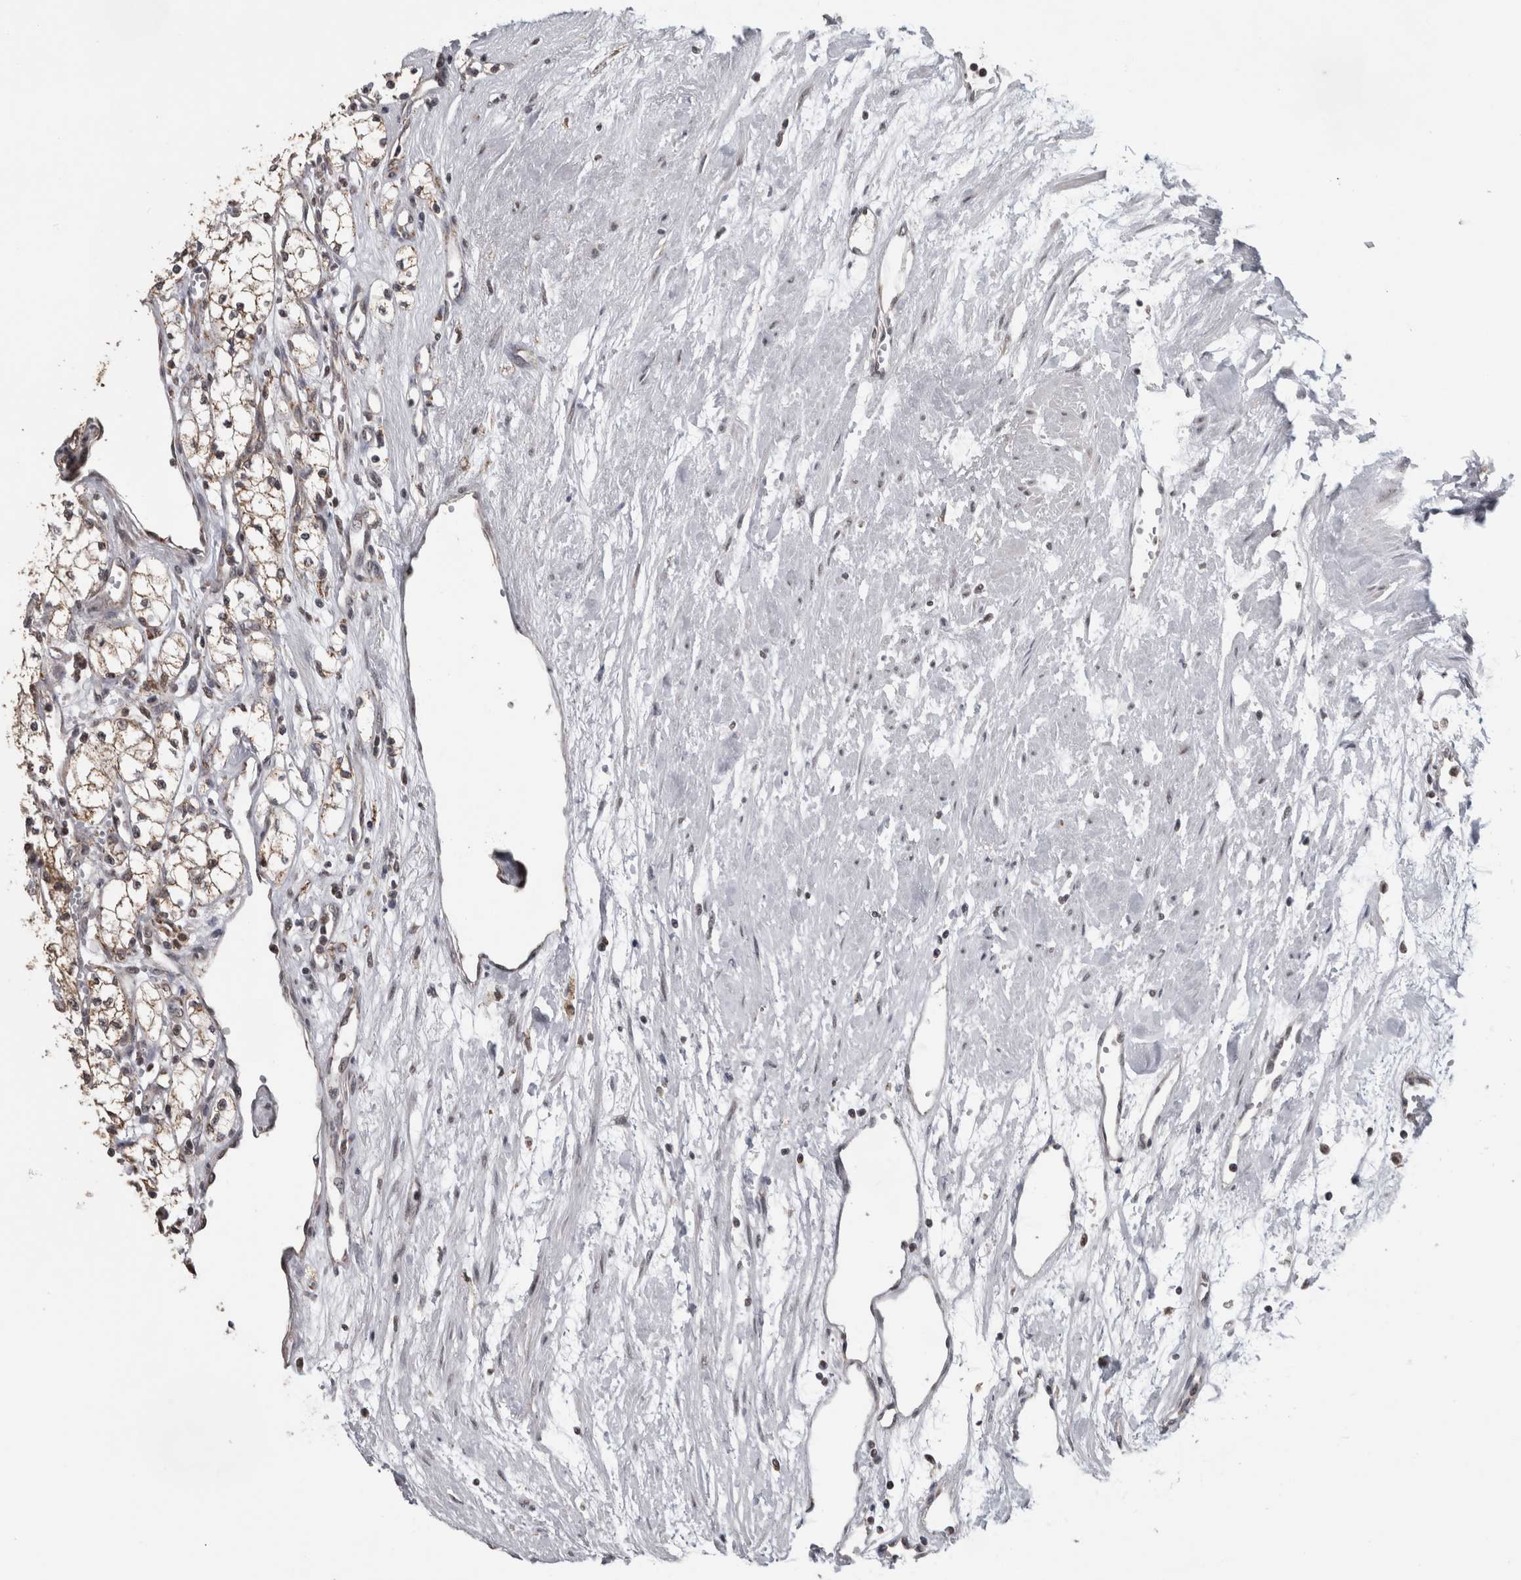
{"staining": {"intensity": "weak", "quantity": "<25%", "location": "cytoplasmic/membranous"}, "tissue": "renal cancer", "cell_type": "Tumor cells", "image_type": "cancer", "snomed": [{"axis": "morphology", "description": "Adenocarcinoma, NOS"}, {"axis": "topography", "description": "Kidney"}], "caption": "Immunohistochemical staining of renal cancer reveals no significant staining in tumor cells. (DAB (3,3'-diaminobenzidine) IHC visualized using brightfield microscopy, high magnification).", "gene": "OR2K2", "patient": {"sex": "male", "age": 59}}